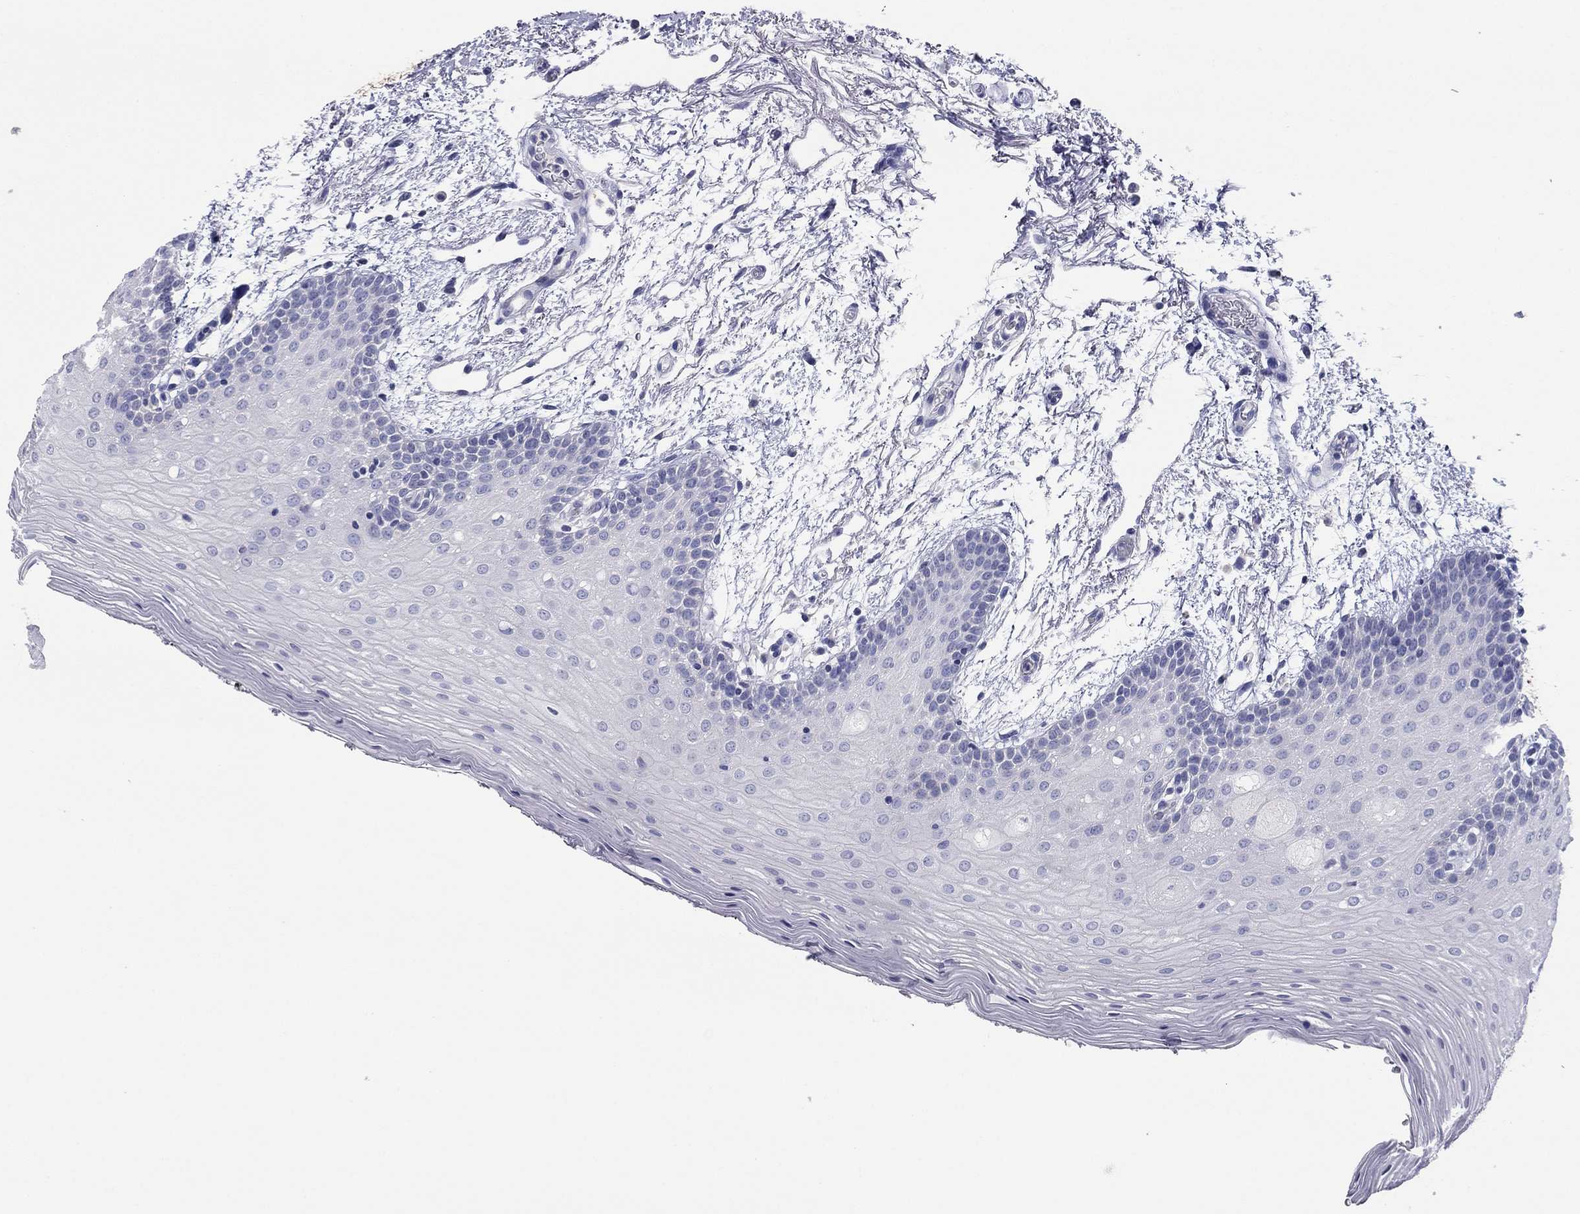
{"staining": {"intensity": "negative", "quantity": "none", "location": "none"}, "tissue": "oral mucosa", "cell_type": "Squamous epithelial cells", "image_type": "normal", "snomed": [{"axis": "morphology", "description": "Normal tissue, NOS"}, {"axis": "topography", "description": "Oral tissue"}, {"axis": "topography", "description": "Tounge, NOS"}], "caption": "DAB (3,3'-diaminobenzidine) immunohistochemical staining of unremarkable oral mucosa exhibits no significant positivity in squamous epithelial cells. (Stains: DAB IHC with hematoxylin counter stain, Microscopy: brightfield microscopy at high magnification).", "gene": "GRK7", "patient": {"sex": "female", "age": 86}}